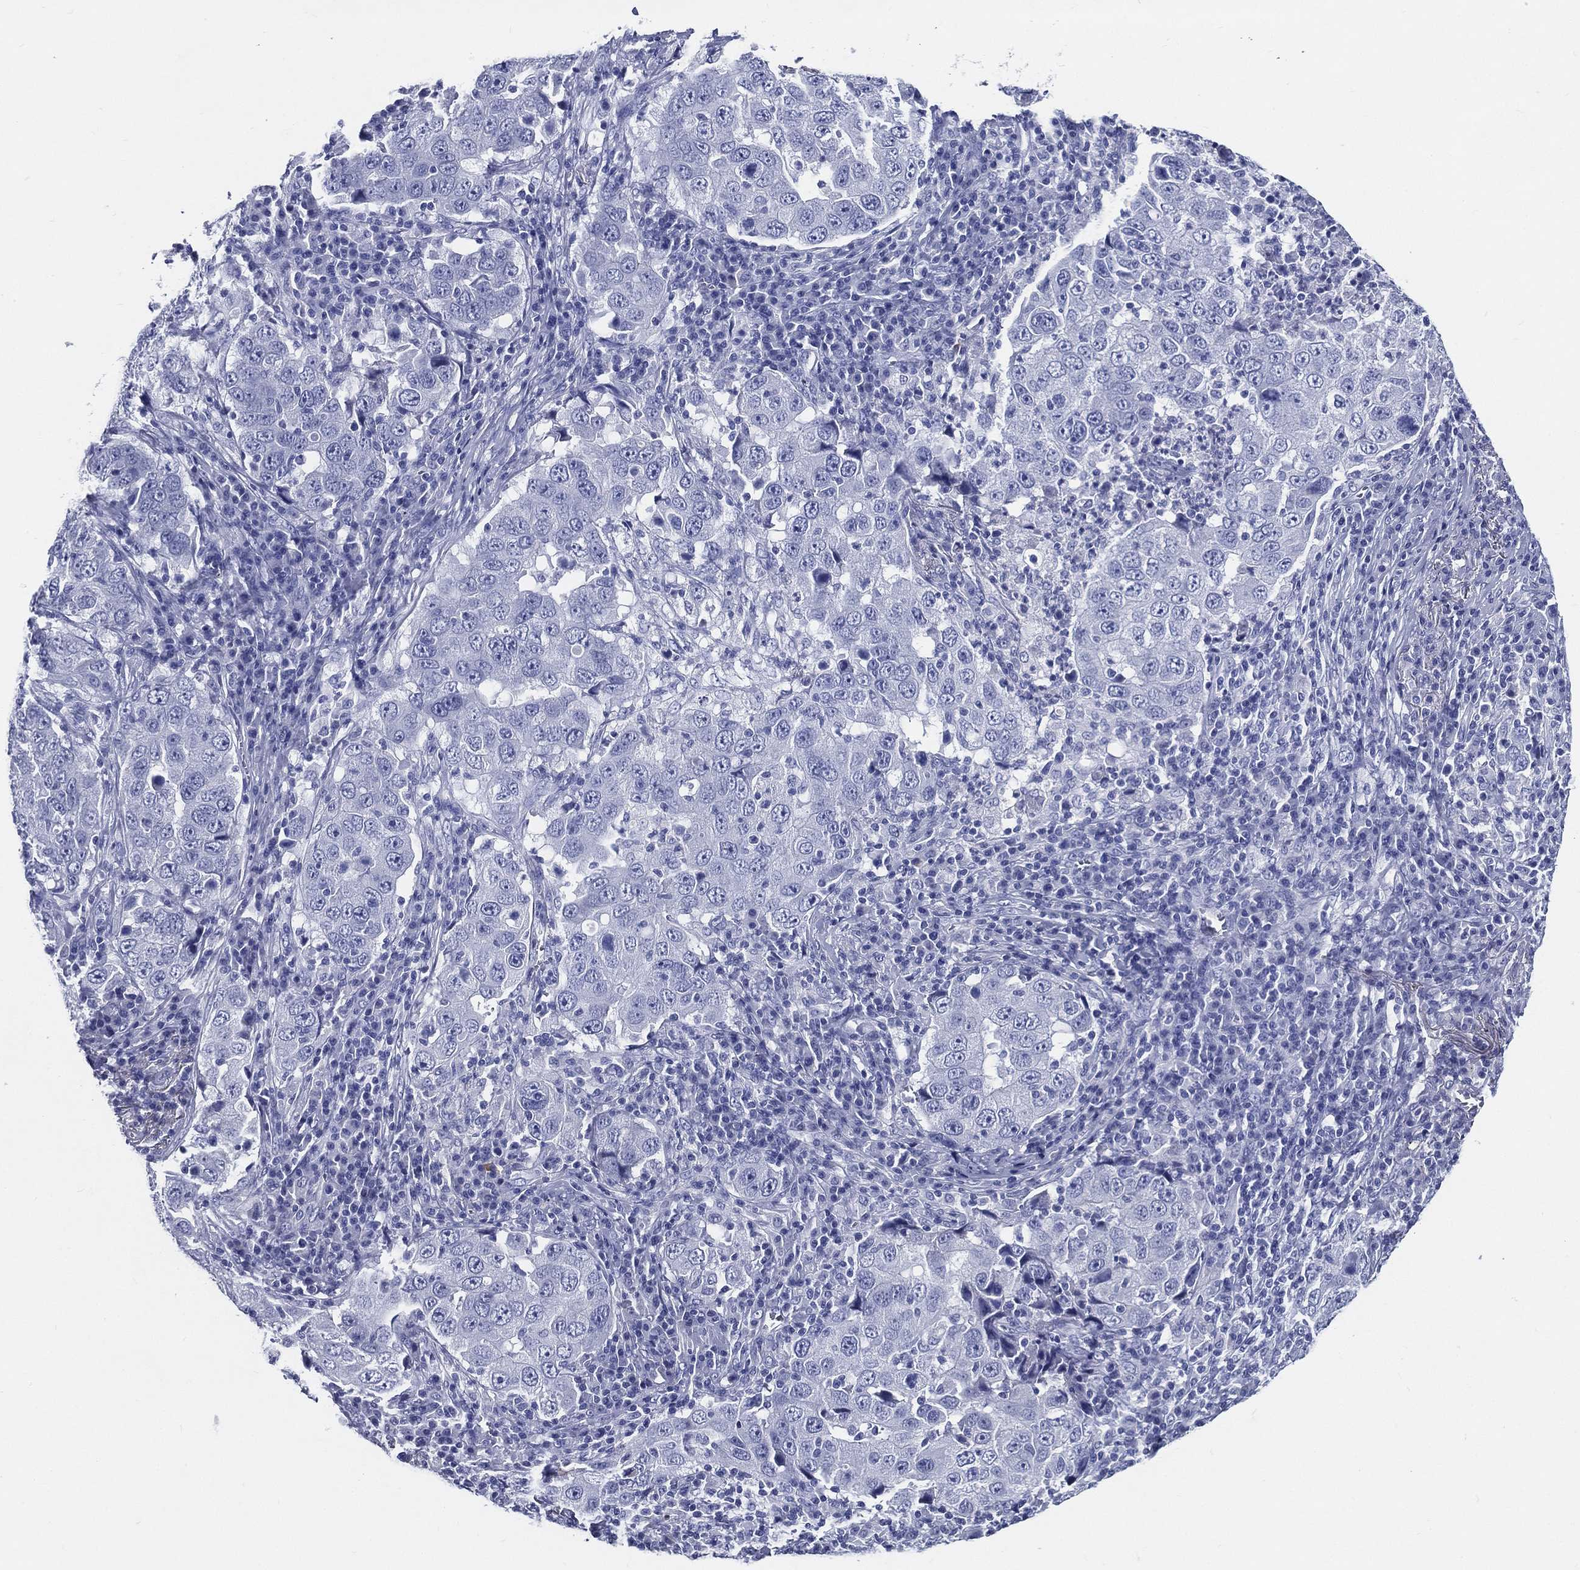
{"staining": {"intensity": "negative", "quantity": "none", "location": "none"}, "tissue": "lung cancer", "cell_type": "Tumor cells", "image_type": "cancer", "snomed": [{"axis": "morphology", "description": "Adenocarcinoma, NOS"}, {"axis": "topography", "description": "Lung"}], "caption": "An image of human adenocarcinoma (lung) is negative for staining in tumor cells. (DAB (3,3'-diaminobenzidine) IHC, high magnification).", "gene": "ACE2", "patient": {"sex": "male", "age": 73}}